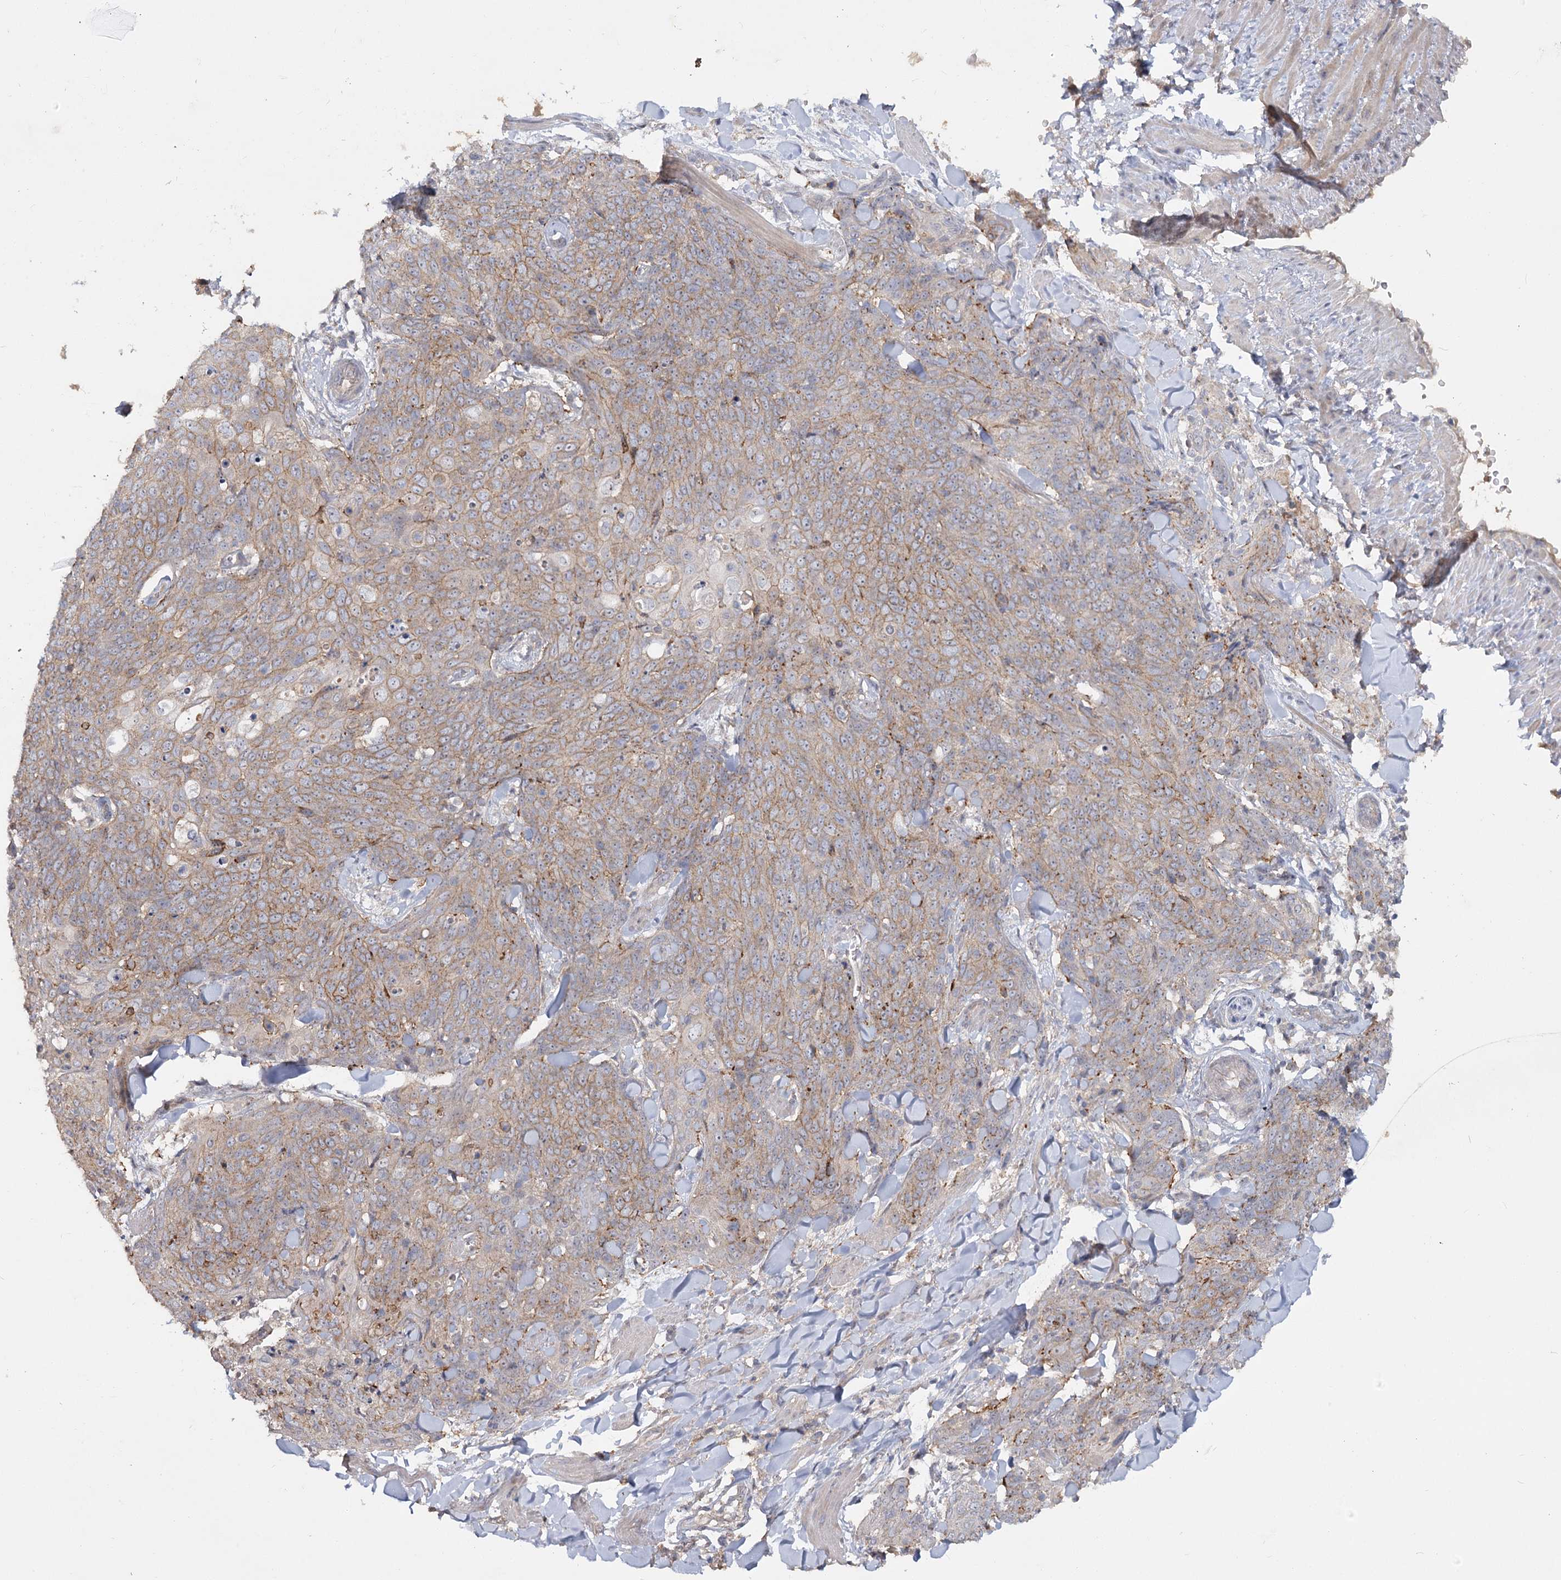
{"staining": {"intensity": "moderate", "quantity": "<25%", "location": "cytoplasmic/membranous"}, "tissue": "skin cancer", "cell_type": "Tumor cells", "image_type": "cancer", "snomed": [{"axis": "morphology", "description": "Squamous cell carcinoma, NOS"}, {"axis": "topography", "description": "Skin"}, {"axis": "topography", "description": "Vulva"}], "caption": "Squamous cell carcinoma (skin) was stained to show a protein in brown. There is low levels of moderate cytoplasmic/membranous staining in approximately <25% of tumor cells.", "gene": "ANGPTL5", "patient": {"sex": "female", "age": 85}}